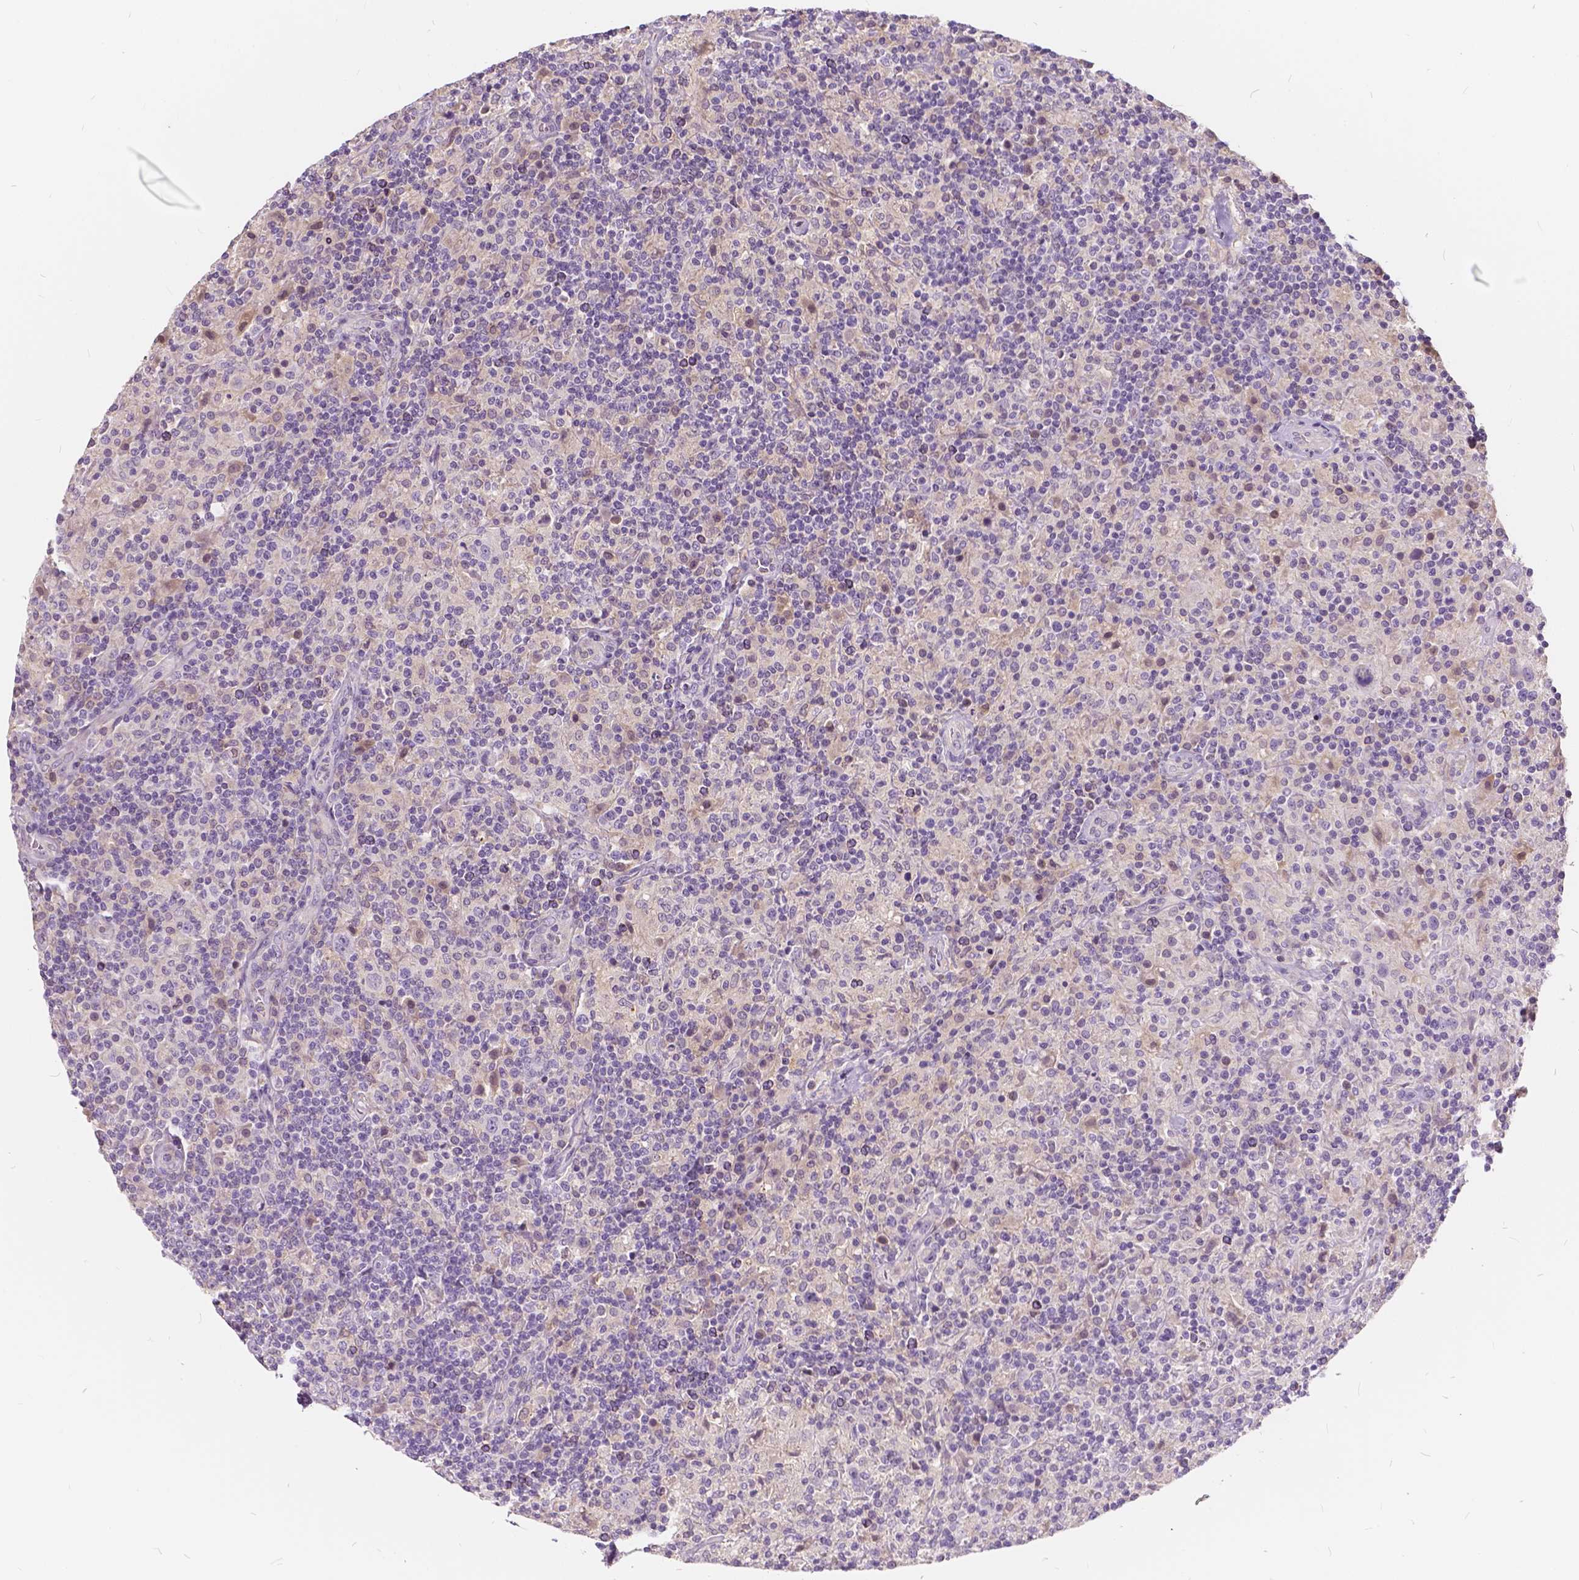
{"staining": {"intensity": "negative", "quantity": "none", "location": "none"}, "tissue": "lymphoma", "cell_type": "Tumor cells", "image_type": "cancer", "snomed": [{"axis": "morphology", "description": "Hodgkin's disease, NOS"}, {"axis": "topography", "description": "Lymph node"}], "caption": "This is an IHC micrograph of lymphoma. There is no expression in tumor cells.", "gene": "KIAA0513", "patient": {"sex": "male", "age": 70}}